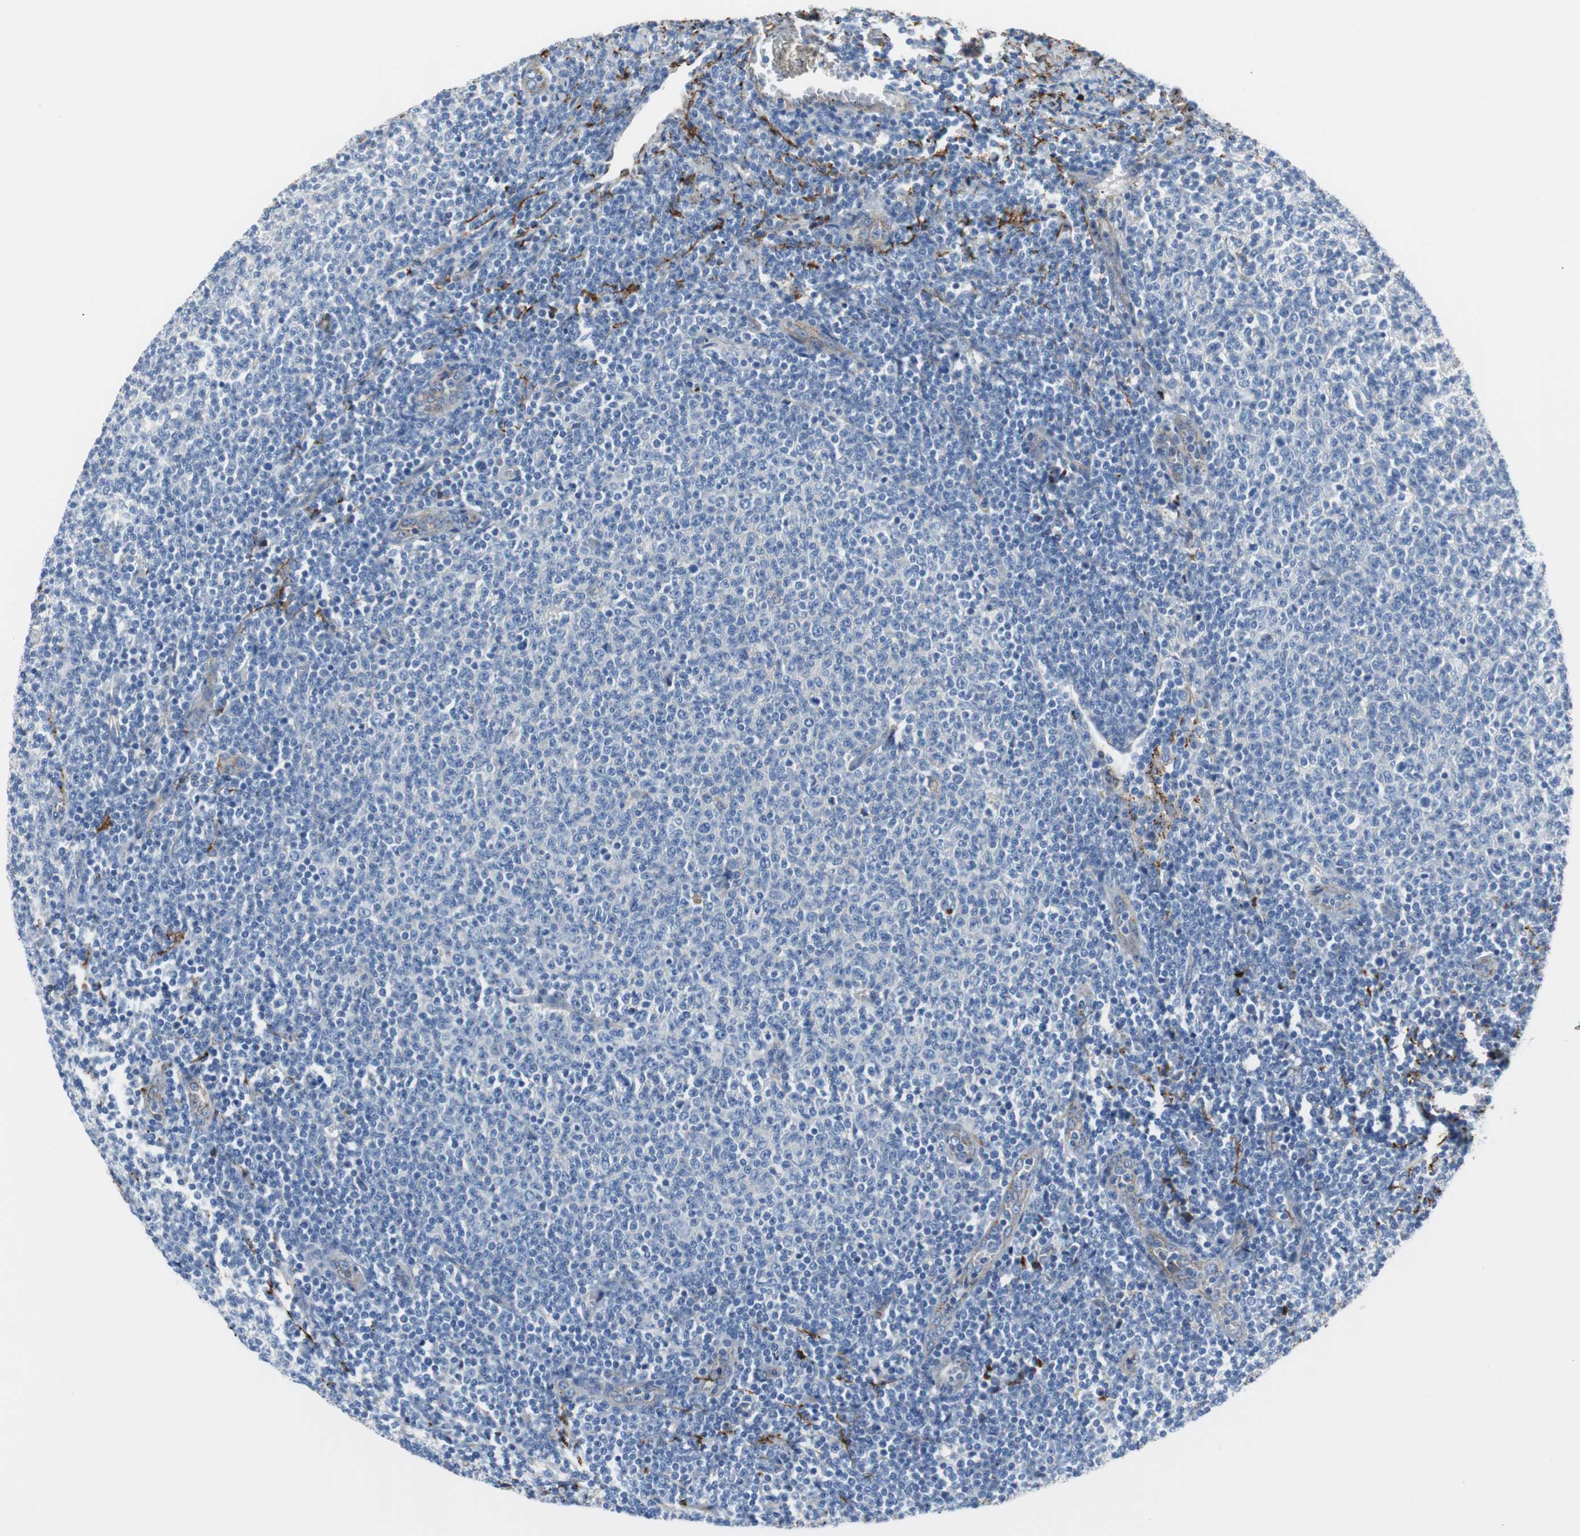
{"staining": {"intensity": "negative", "quantity": "none", "location": "none"}, "tissue": "lymphoma", "cell_type": "Tumor cells", "image_type": "cancer", "snomed": [{"axis": "morphology", "description": "Malignant lymphoma, non-Hodgkin's type, Low grade"}, {"axis": "topography", "description": "Lymph node"}], "caption": "This is a image of immunohistochemistry (IHC) staining of lymphoma, which shows no positivity in tumor cells.", "gene": "APCS", "patient": {"sex": "male", "age": 66}}